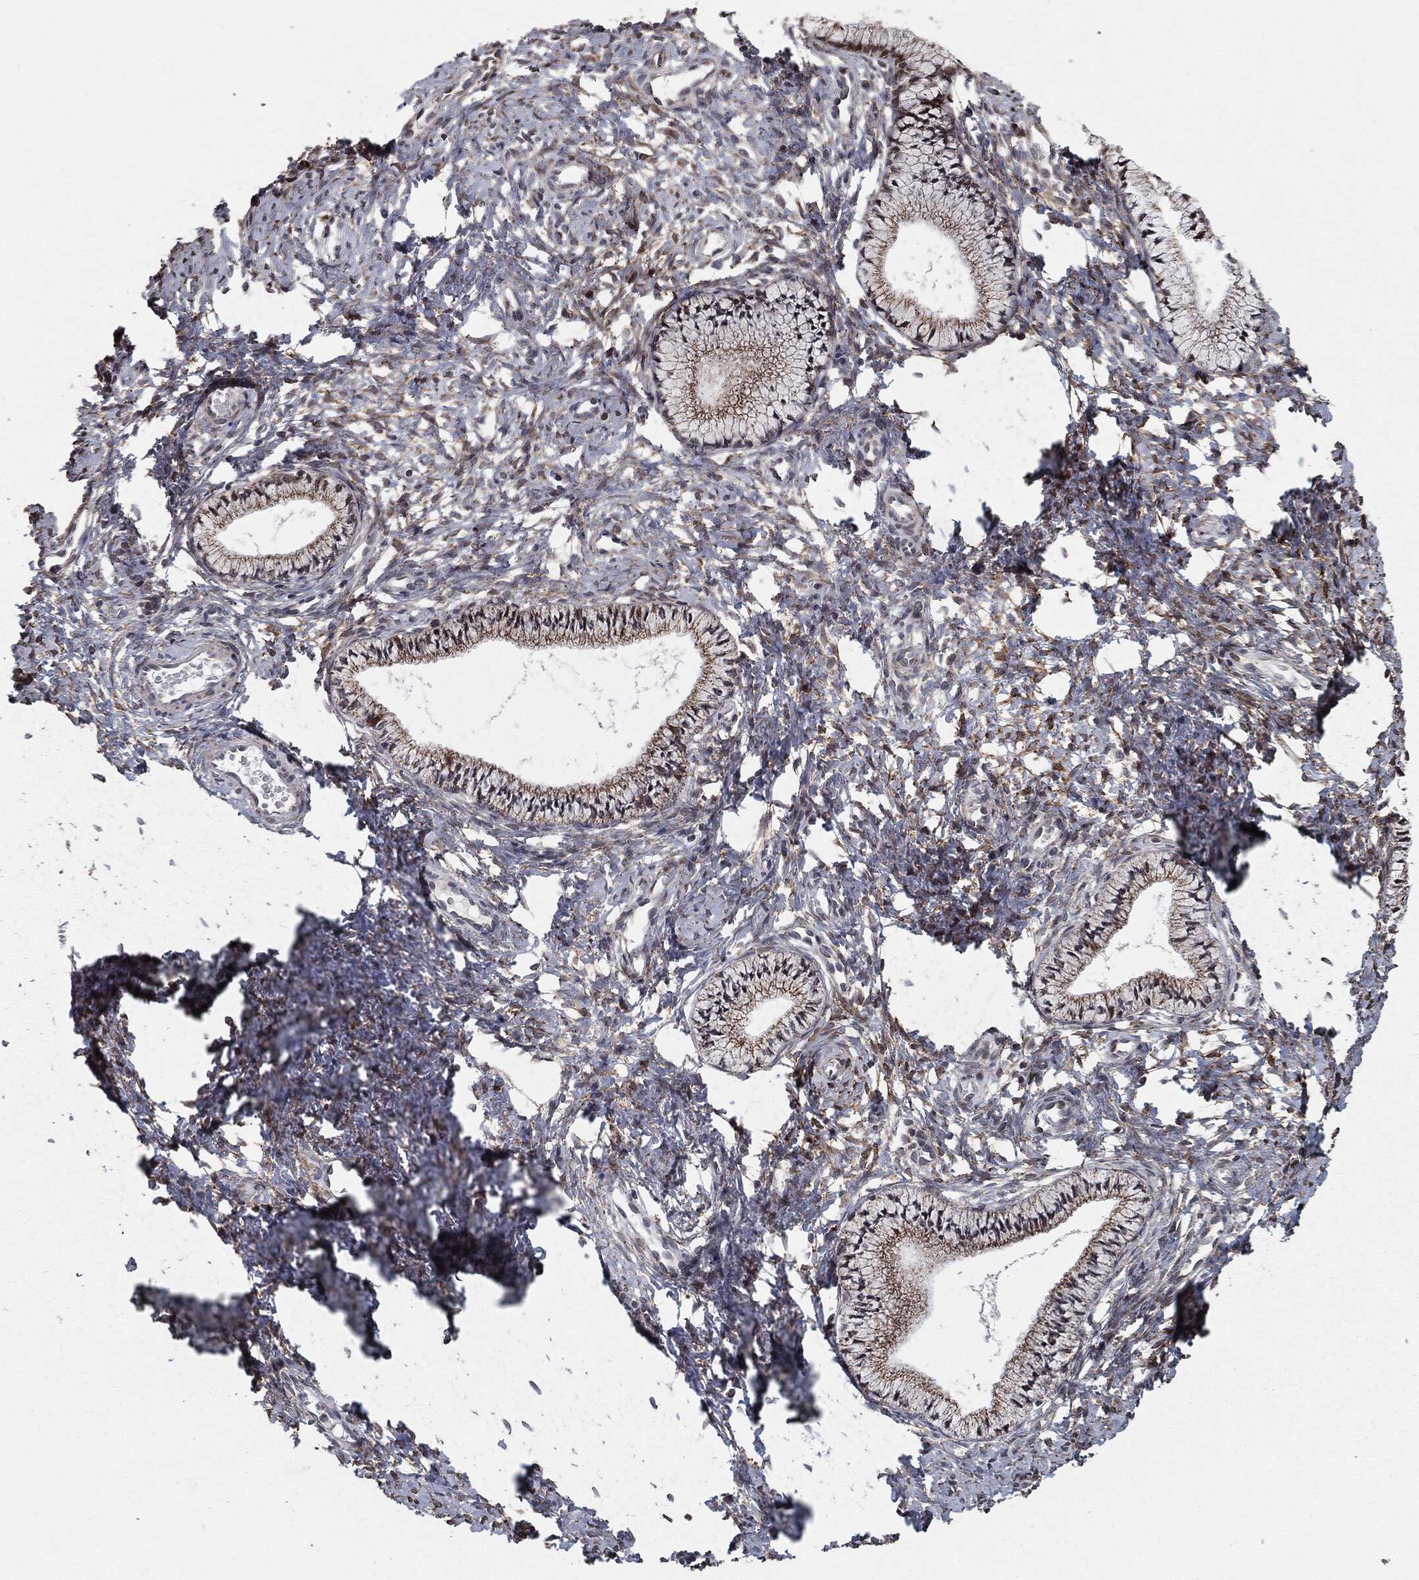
{"staining": {"intensity": "moderate", "quantity": "<25%", "location": "cytoplasmic/membranous"}, "tissue": "cervix", "cell_type": "Glandular cells", "image_type": "normal", "snomed": [{"axis": "morphology", "description": "Normal tissue, NOS"}, {"axis": "topography", "description": "Cervix"}], "caption": "This is a micrograph of immunohistochemistry (IHC) staining of normal cervix, which shows moderate staining in the cytoplasmic/membranous of glandular cells.", "gene": "CHCHD2", "patient": {"sex": "female", "age": 39}}